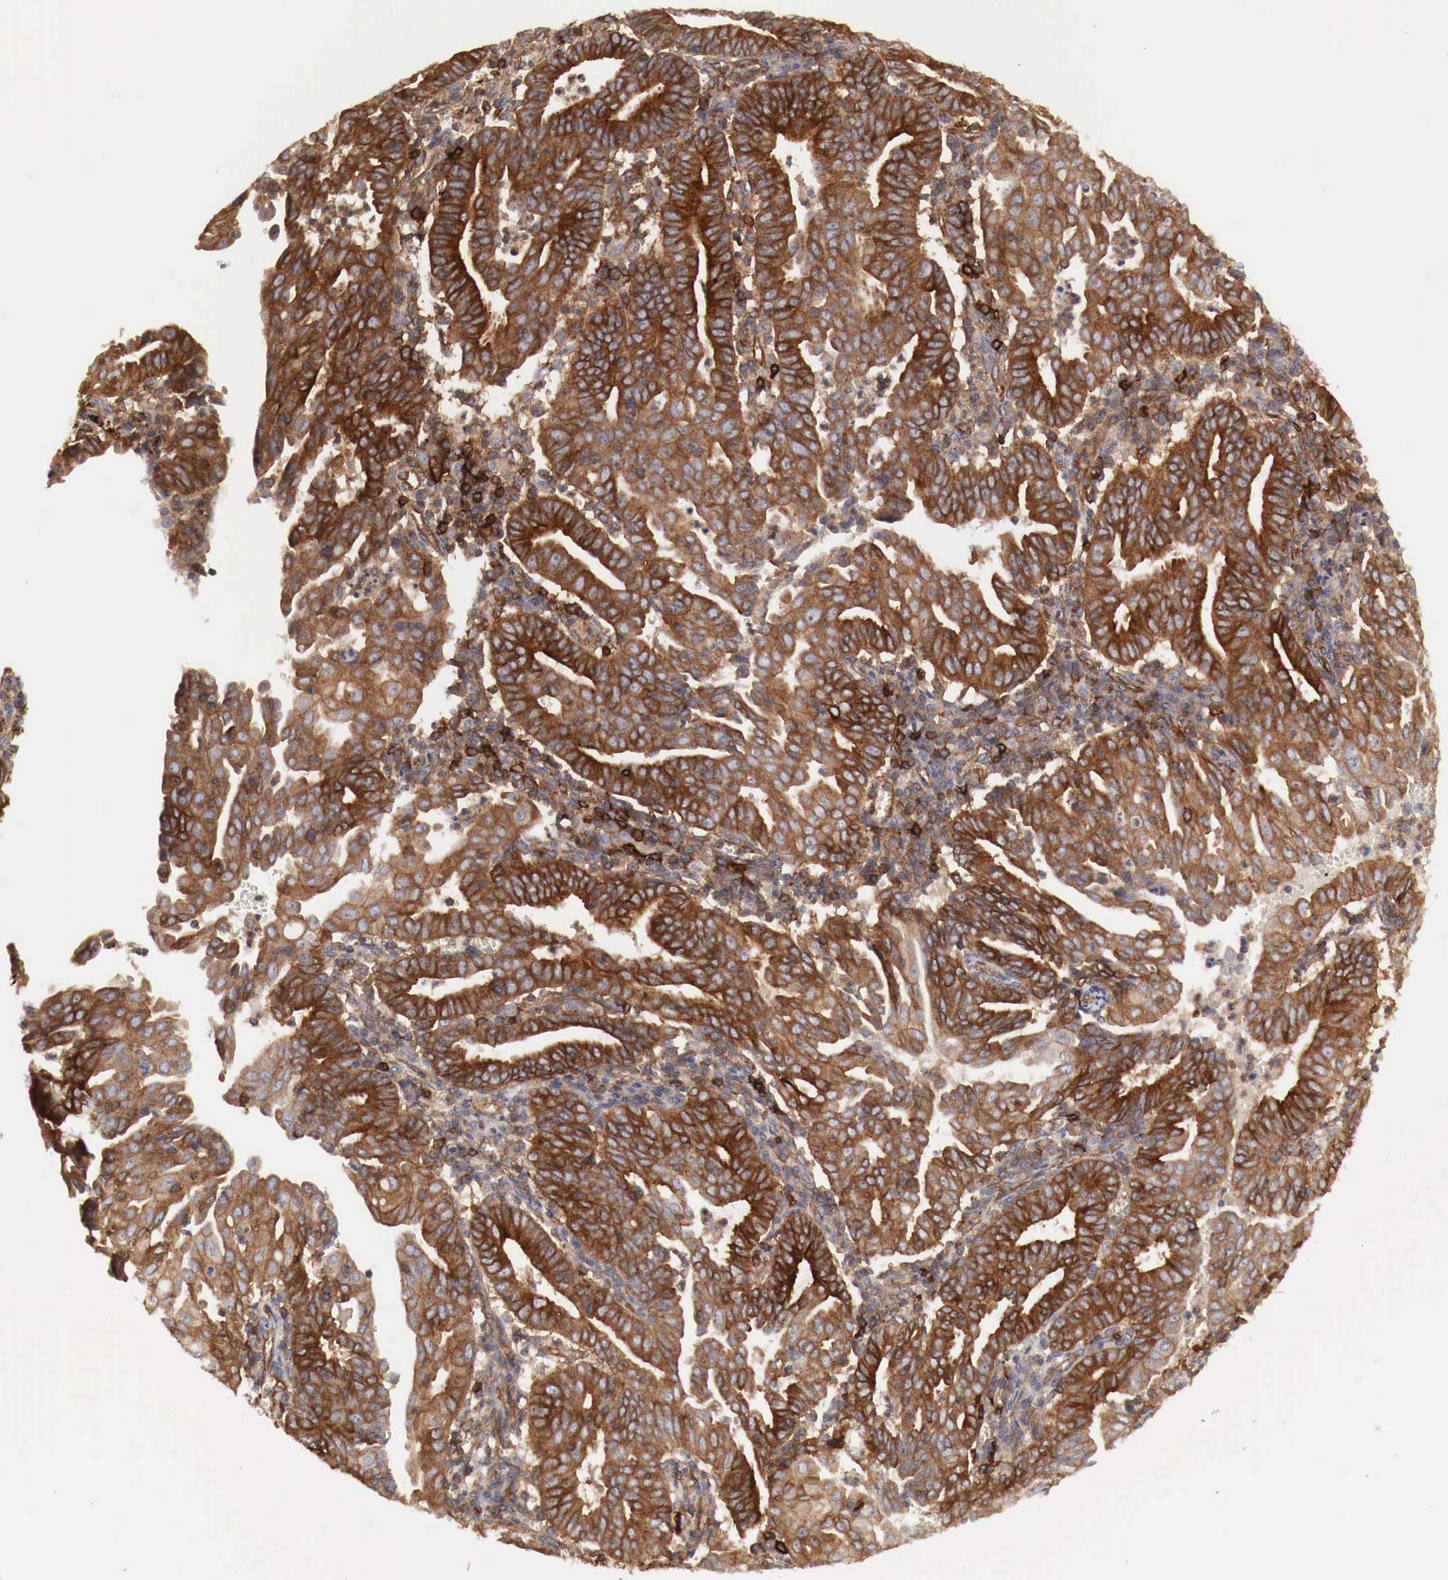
{"staining": {"intensity": "strong", "quantity": ">75%", "location": "cytoplasmic/membranous"}, "tissue": "endometrial cancer", "cell_type": "Tumor cells", "image_type": "cancer", "snomed": [{"axis": "morphology", "description": "Adenocarcinoma, NOS"}, {"axis": "topography", "description": "Endometrium"}], "caption": "An immunohistochemistry (IHC) photomicrograph of tumor tissue is shown. Protein staining in brown labels strong cytoplasmic/membranous positivity in endometrial adenocarcinoma within tumor cells. Immunohistochemistry (ihc) stains the protein of interest in brown and the nuclei are stained blue.", "gene": "ARMCX4", "patient": {"sex": "female", "age": 60}}